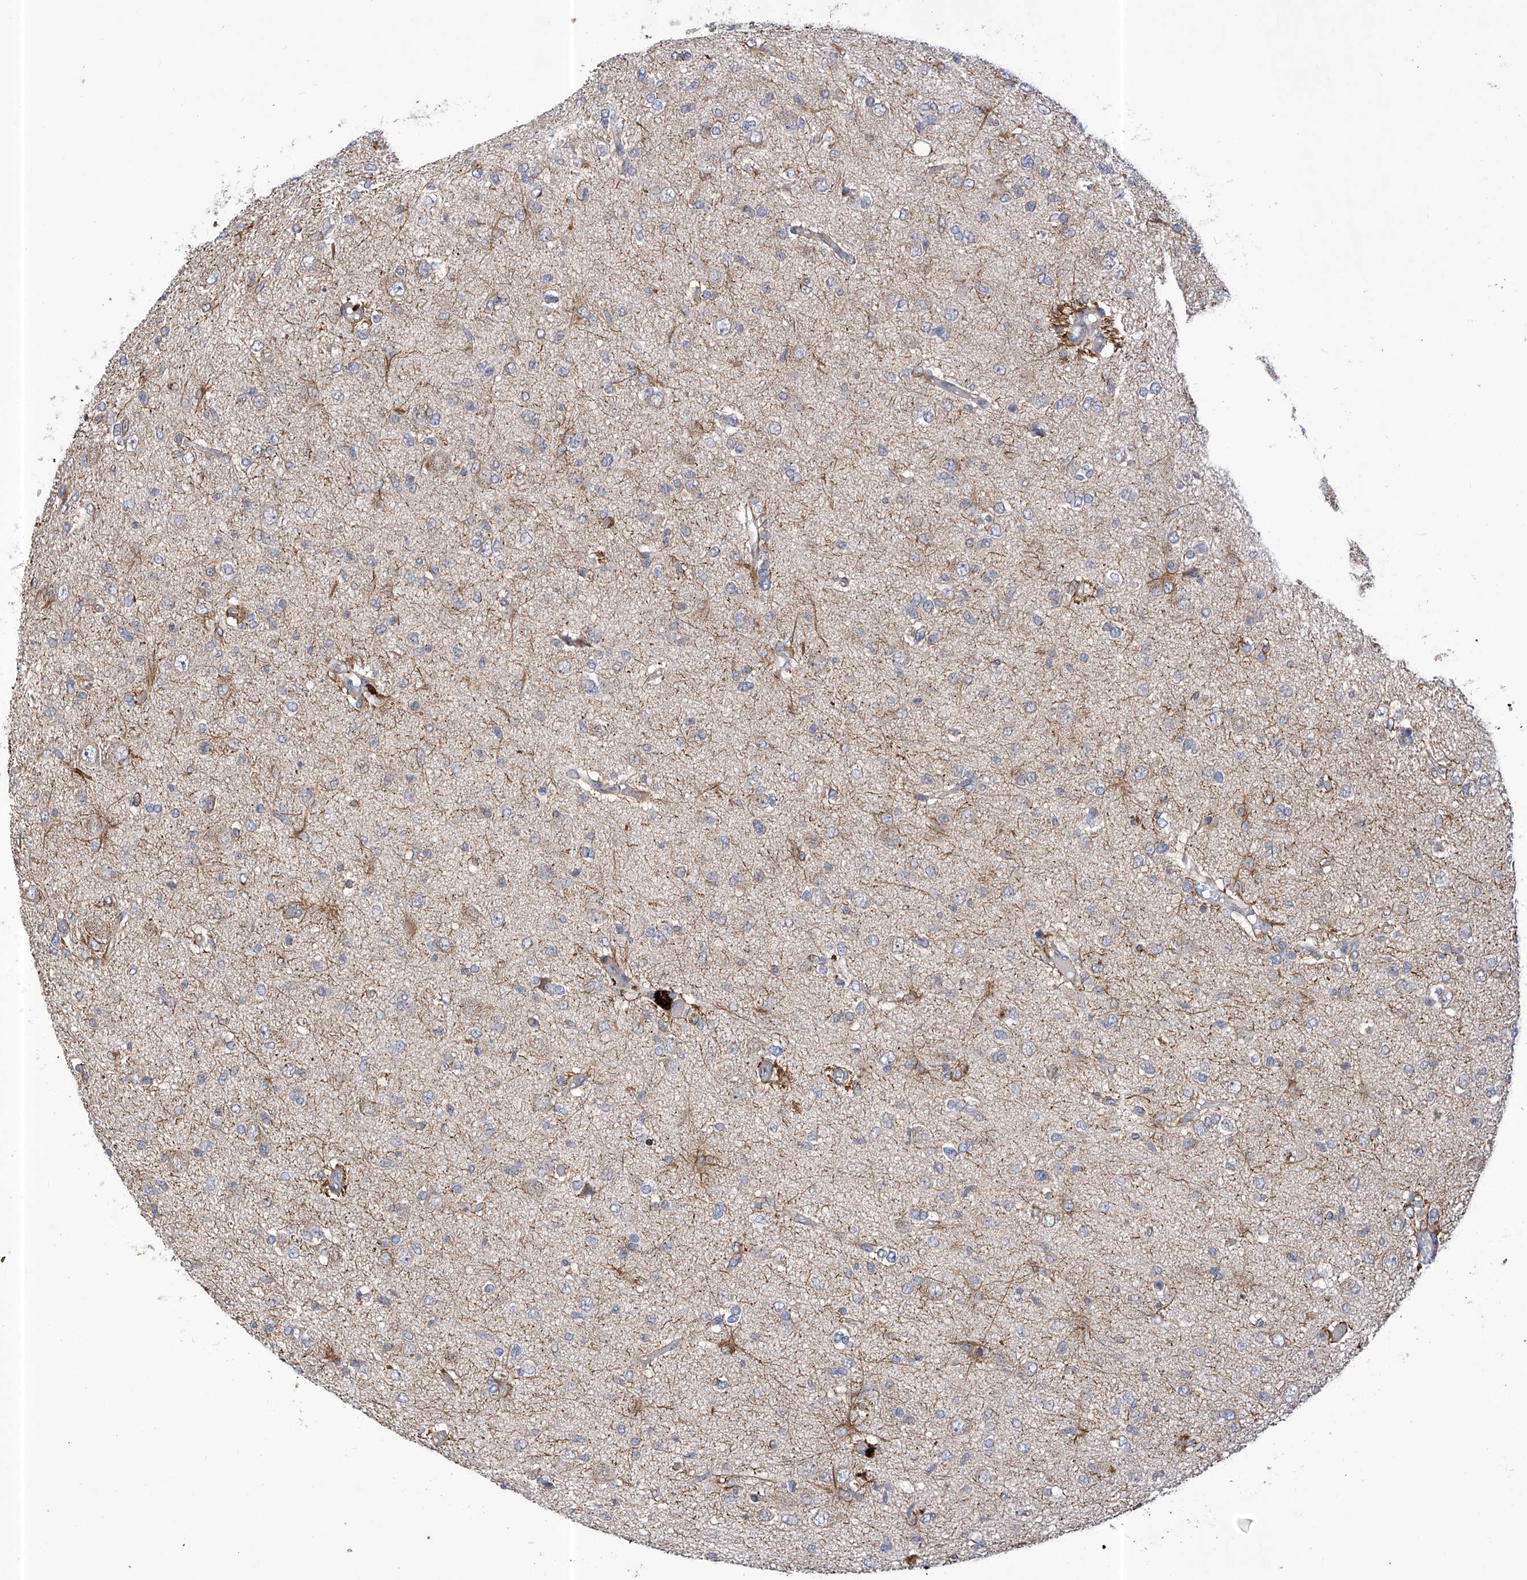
{"staining": {"intensity": "negative", "quantity": "none", "location": "none"}, "tissue": "glioma", "cell_type": "Tumor cells", "image_type": "cancer", "snomed": [{"axis": "morphology", "description": "Glioma, malignant, High grade"}, {"axis": "topography", "description": "Brain"}], "caption": "Tumor cells show no significant staining in glioma.", "gene": "KIFC2", "patient": {"sex": "female", "age": 59}}